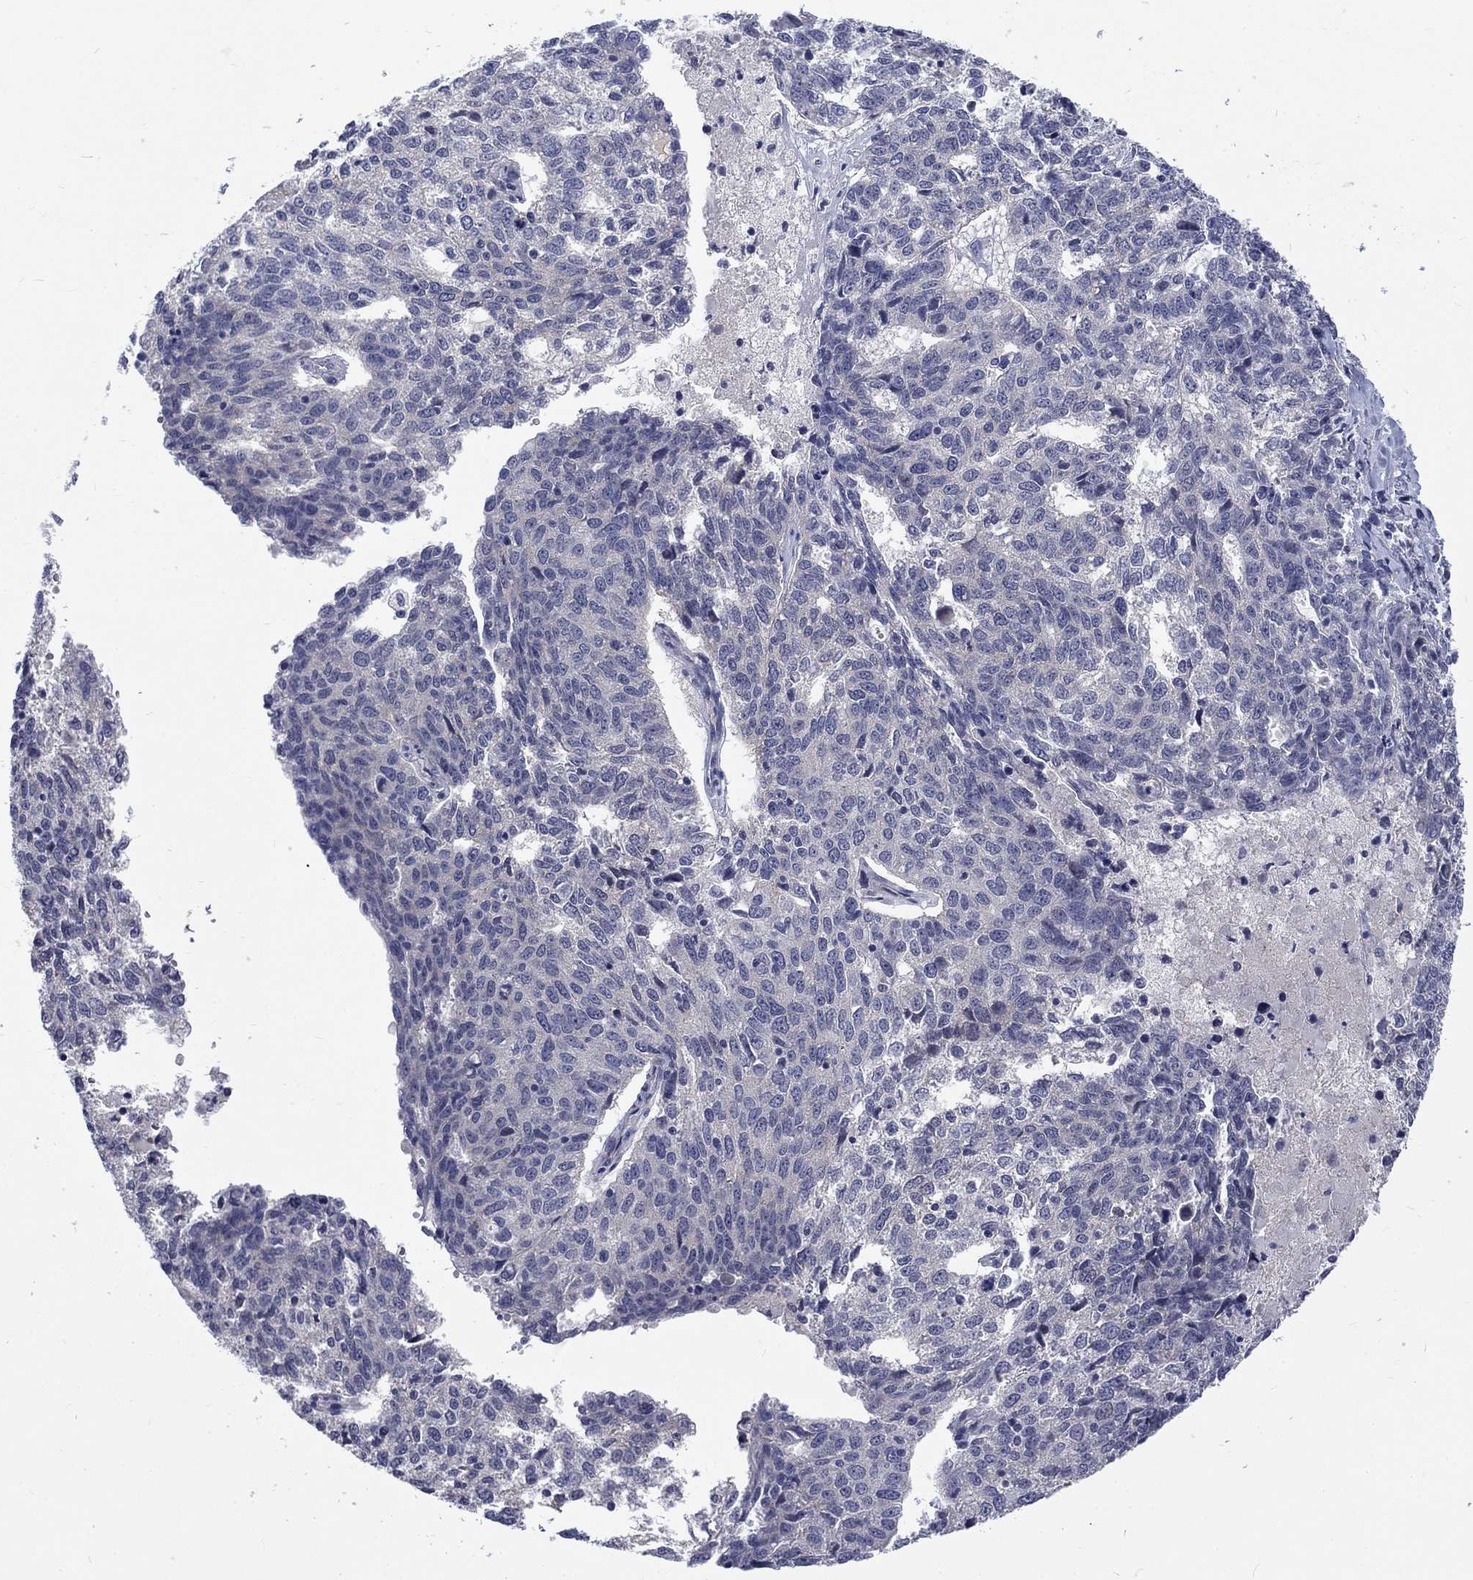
{"staining": {"intensity": "negative", "quantity": "none", "location": "none"}, "tissue": "ovarian cancer", "cell_type": "Tumor cells", "image_type": "cancer", "snomed": [{"axis": "morphology", "description": "Cystadenocarcinoma, serous, NOS"}, {"axis": "topography", "description": "Ovary"}], "caption": "This photomicrograph is of serous cystadenocarcinoma (ovarian) stained with immunohistochemistry to label a protein in brown with the nuclei are counter-stained blue. There is no expression in tumor cells. The staining is performed using DAB brown chromogen with nuclei counter-stained in using hematoxylin.", "gene": "PHKA1", "patient": {"sex": "female", "age": 71}}